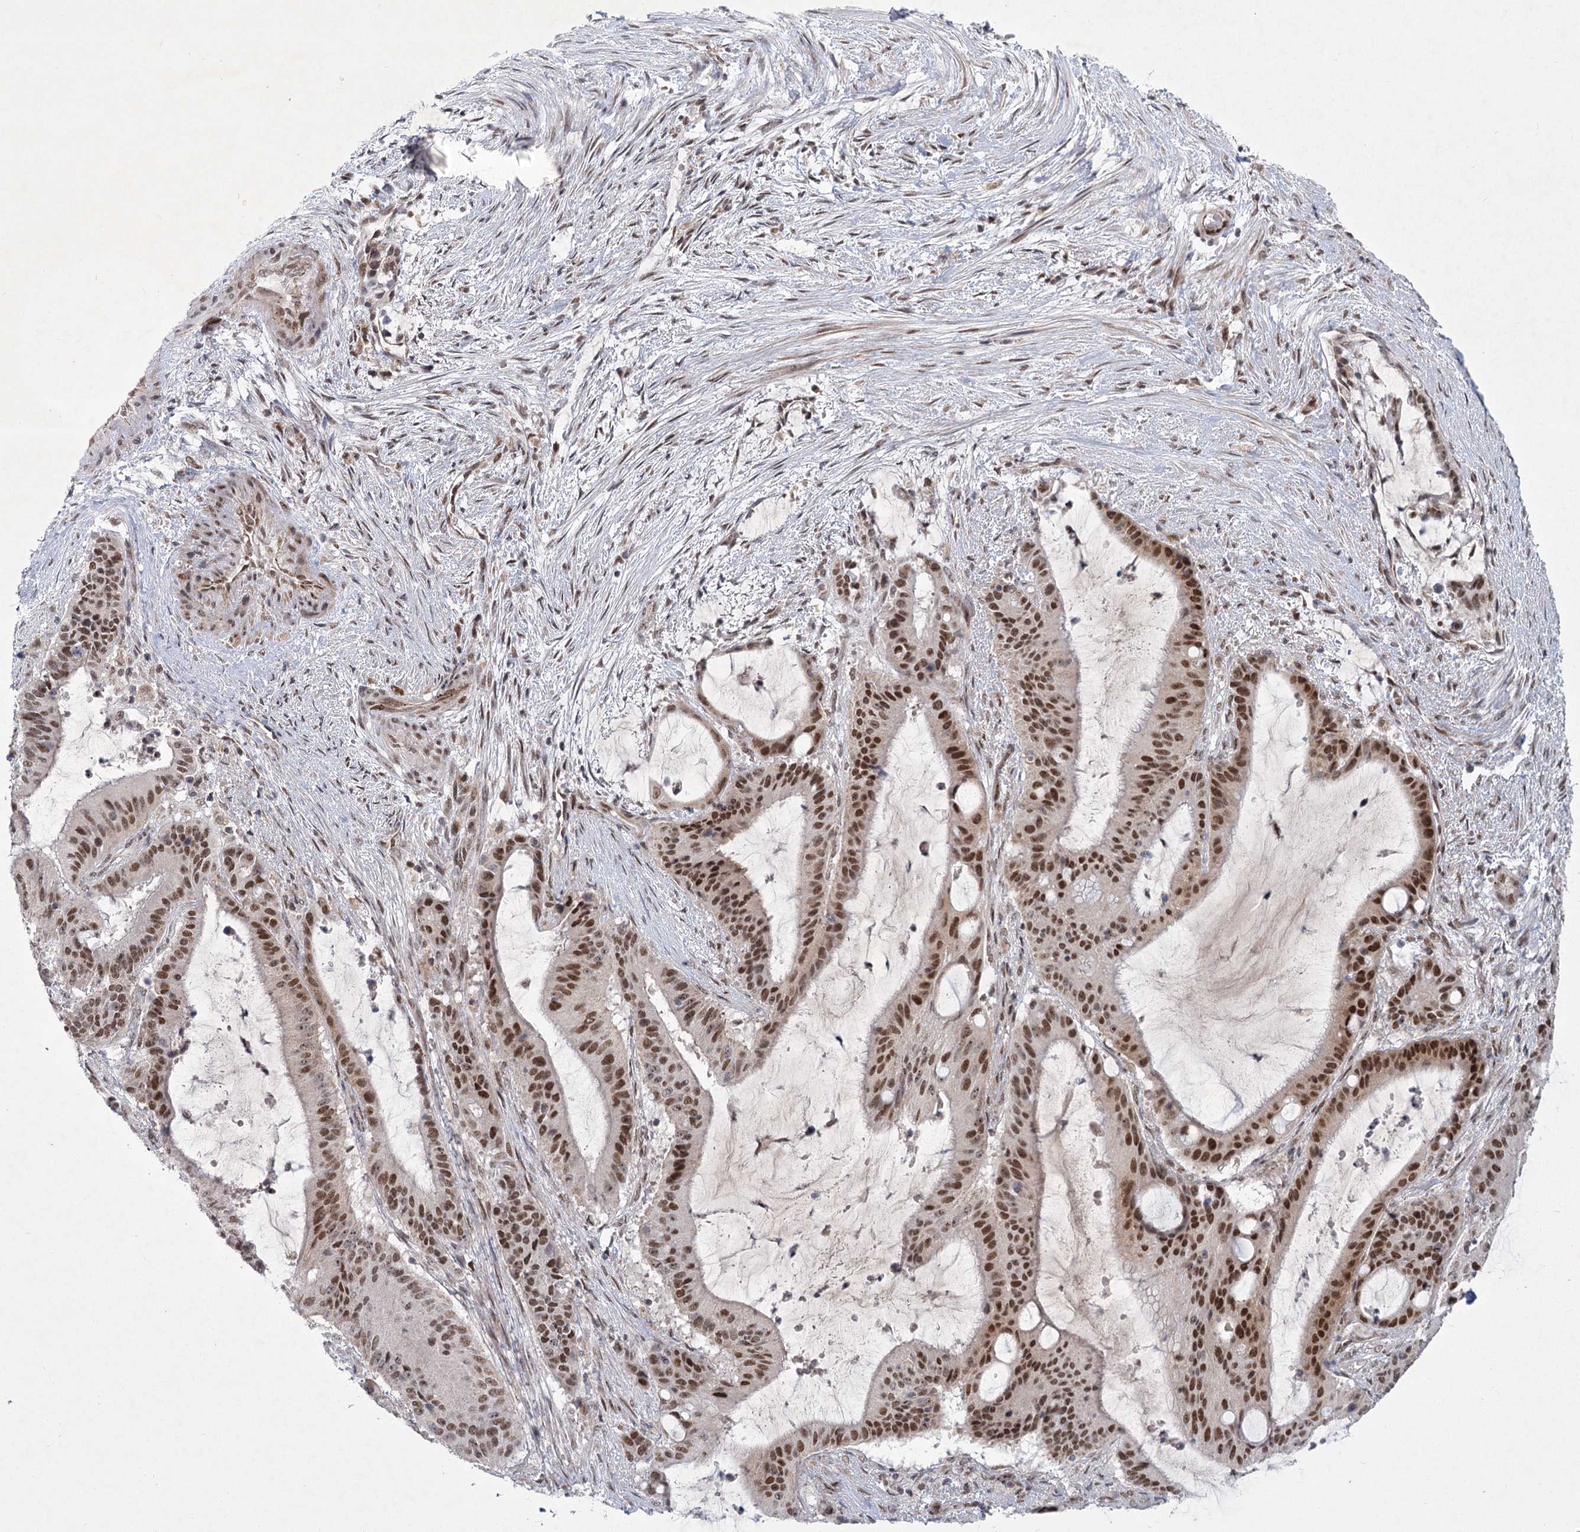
{"staining": {"intensity": "strong", "quantity": ">75%", "location": "nuclear"}, "tissue": "liver cancer", "cell_type": "Tumor cells", "image_type": "cancer", "snomed": [{"axis": "morphology", "description": "Normal tissue, NOS"}, {"axis": "morphology", "description": "Cholangiocarcinoma"}, {"axis": "topography", "description": "Liver"}, {"axis": "topography", "description": "Peripheral nerve tissue"}], "caption": "Liver cancer stained with DAB (3,3'-diaminobenzidine) immunohistochemistry (IHC) exhibits high levels of strong nuclear positivity in about >75% of tumor cells.", "gene": "CIB4", "patient": {"sex": "female", "age": 73}}